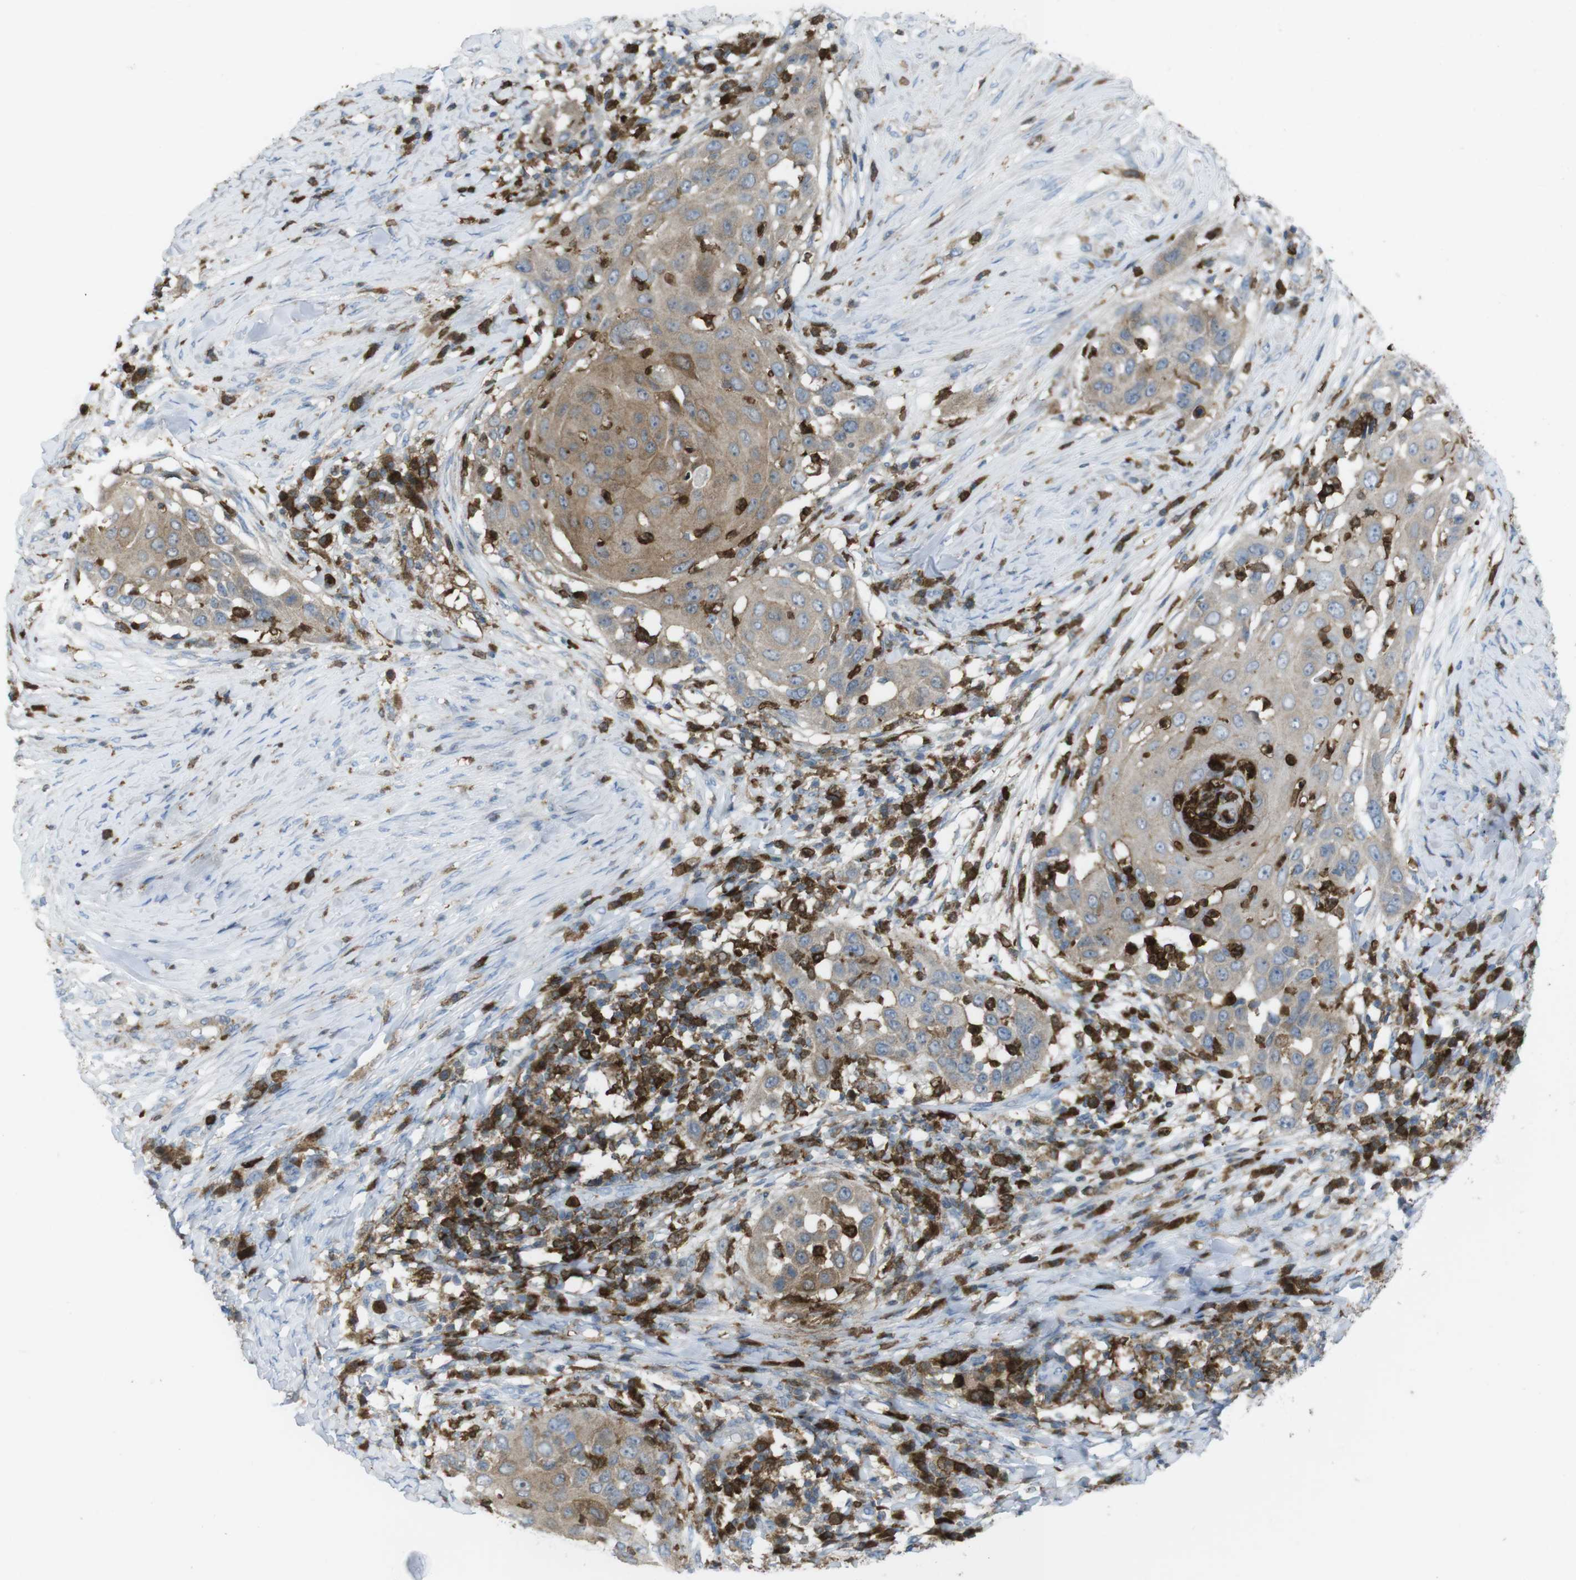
{"staining": {"intensity": "moderate", "quantity": ">75%", "location": "cytoplasmic/membranous"}, "tissue": "skin cancer", "cell_type": "Tumor cells", "image_type": "cancer", "snomed": [{"axis": "morphology", "description": "Squamous cell carcinoma, NOS"}, {"axis": "topography", "description": "Skin"}], "caption": "This is a histology image of immunohistochemistry staining of squamous cell carcinoma (skin), which shows moderate positivity in the cytoplasmic/membranous of tumor cells.", "gene": "PRKCD", "patient": {"sex": "female", "age": 44}}